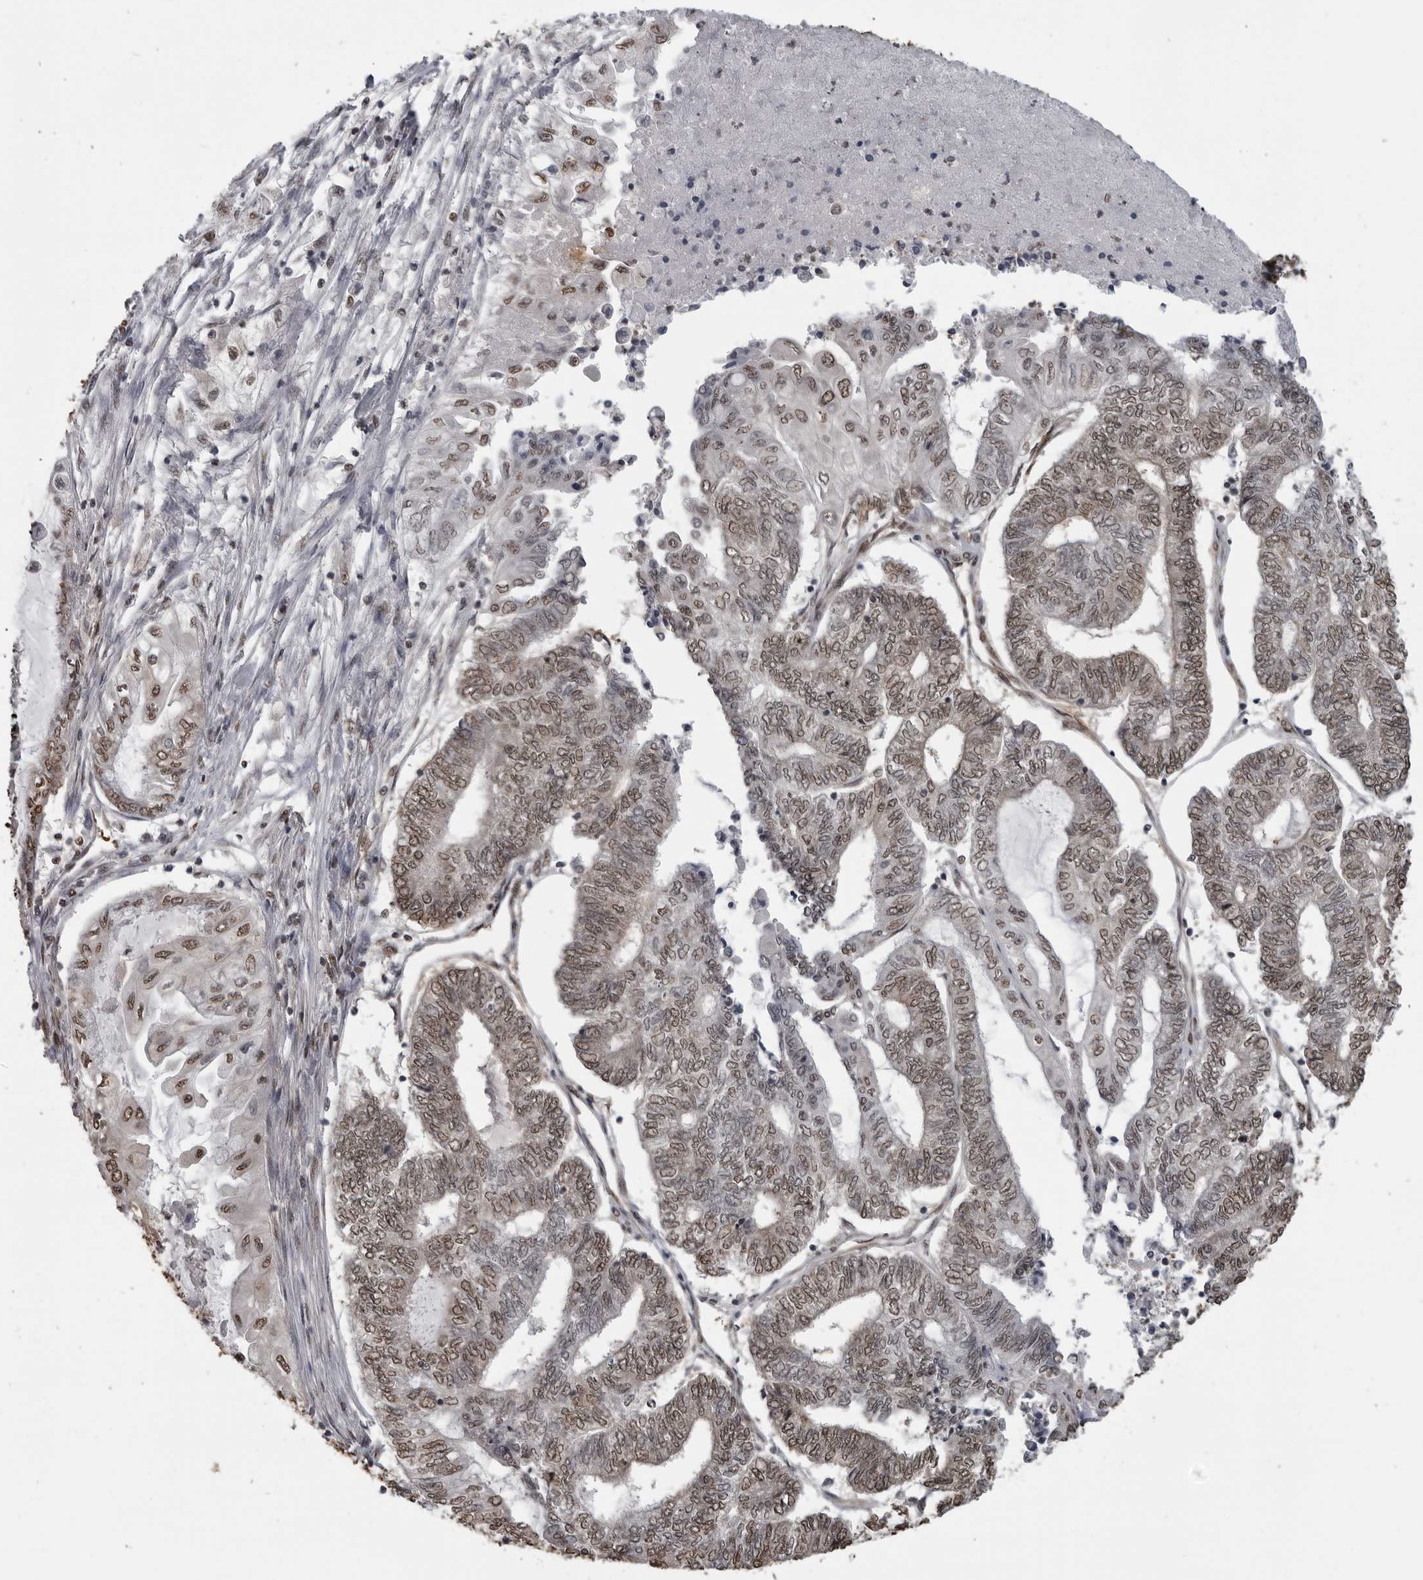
{"staining": {"intensity": "moderate", "quantity": ">75%", "location": "cytoplasmic/membranous,nuclear"}, "tissue": "endometrial cancer", "cell_type": "Tumor cells", "image_type": "cancer", "snomed": [{"axis": "morphology", "description": "Adenocarcinoma, NOS"}, {"axis": "topography", "description": "Uterus"}, {"axis": "topography", "description": "Endometrium"}], "caption": "Tumor cells reveal moderate cytoplasmic/membranous and nuclear expression in about >75% of cells in endometrial adenocarcinoma. (brown staining indicates protein expression, while blue staining denotes nuclei).", "gene": "SMAD2", "patient": {"sex": "female", "age": 70}}